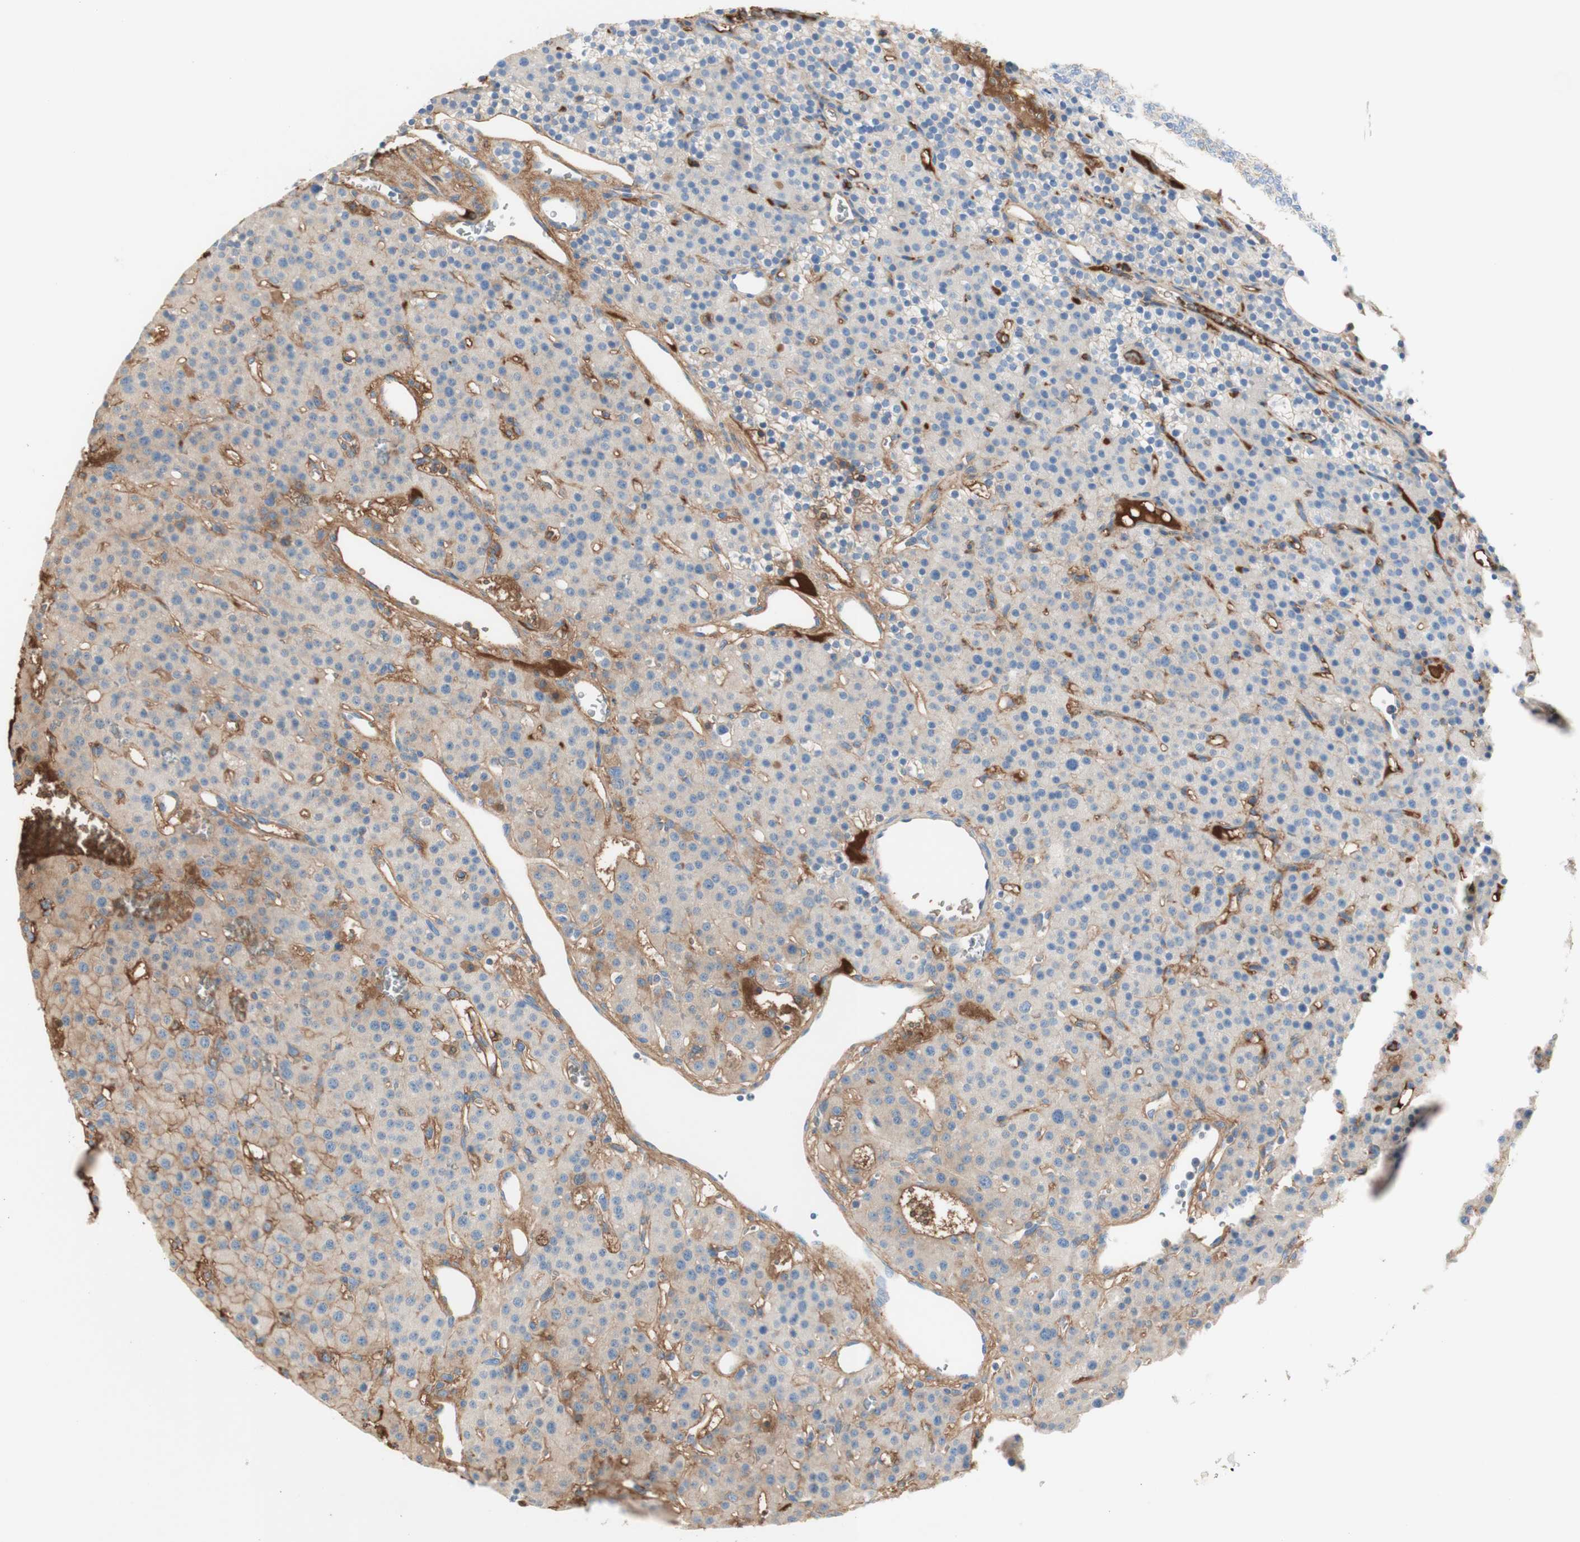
{"staining": {"intensity": "negative", "quantity": "none", "location": "none"}, "tissue": "parathyroid gland", "cell_type": "Glandular cells", "image_type": "normal", "snomed": [{"axis": "morphology", "description": "Normal tissue, NOS"}, {"axis": "morphology", "description": "Adenoma, NOS"}, {"axis": "topography", "description": "Parathyroid gland"}], "caption": "This is a histopathology image of IHC staining of benign parathyroid gland, which shows no positivity in glandular cells.", "gene": "KNG1", "patient": {"sex": "female", "age": 81}}